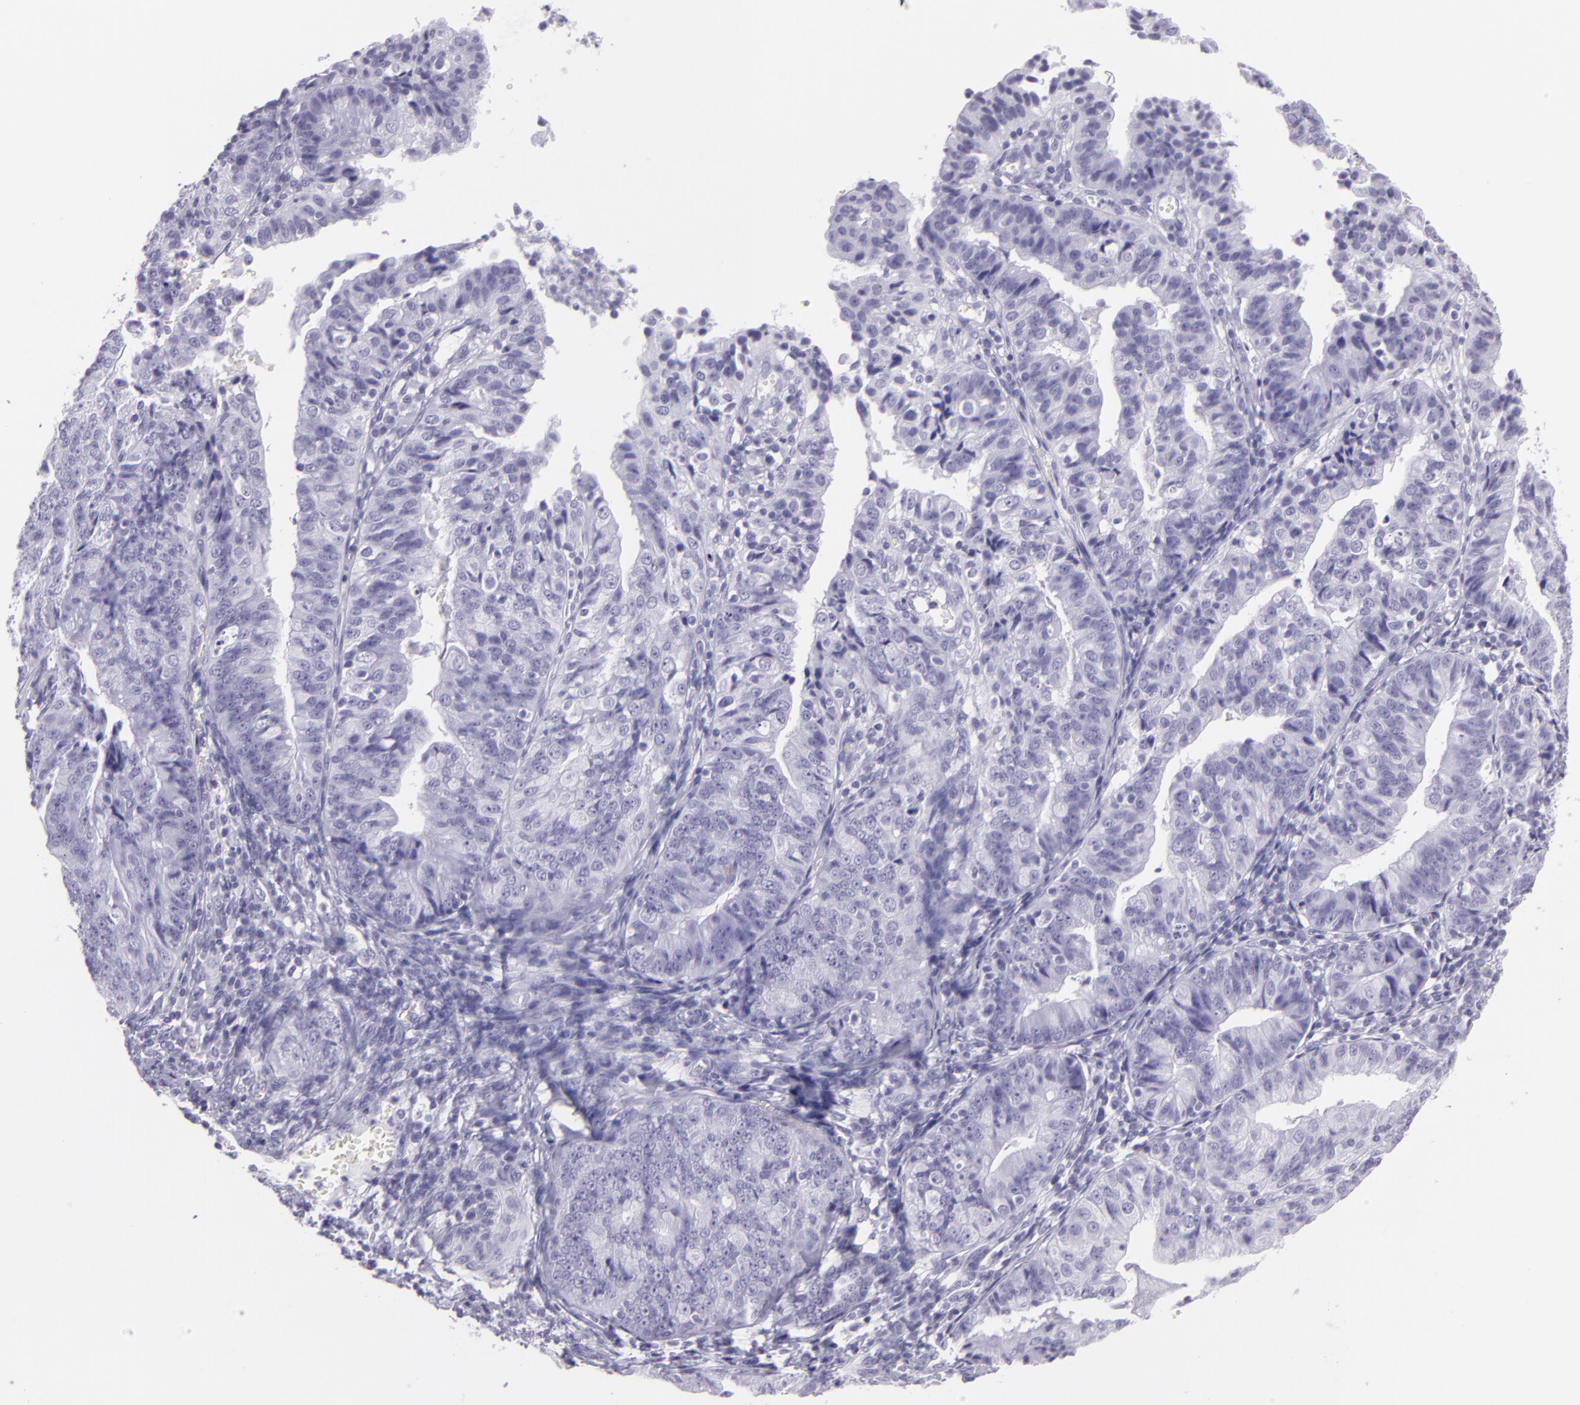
{"staining": {"intensity": "moderate", "quantity": "<25%", "location": "cytoplasmic/membranous"}, "tissue": "endometrial cancer", "cell_type": "Tumor cells", "image_type": "cancer", "snomed": [{"axis": "morphology", "description": "Adenocarcinoma, NOS"}, {"axis": "topography", "description": "Endometrium"}], "caption": "Immunohistochemistry of endometrial cancer (adenocarcinoma) exhibits low levels of moderate cytoplasmic/membranous expression in about <25% of tumor cells.", "gene": "MUC6", "patient": {"sex": "female", "age": 56}}